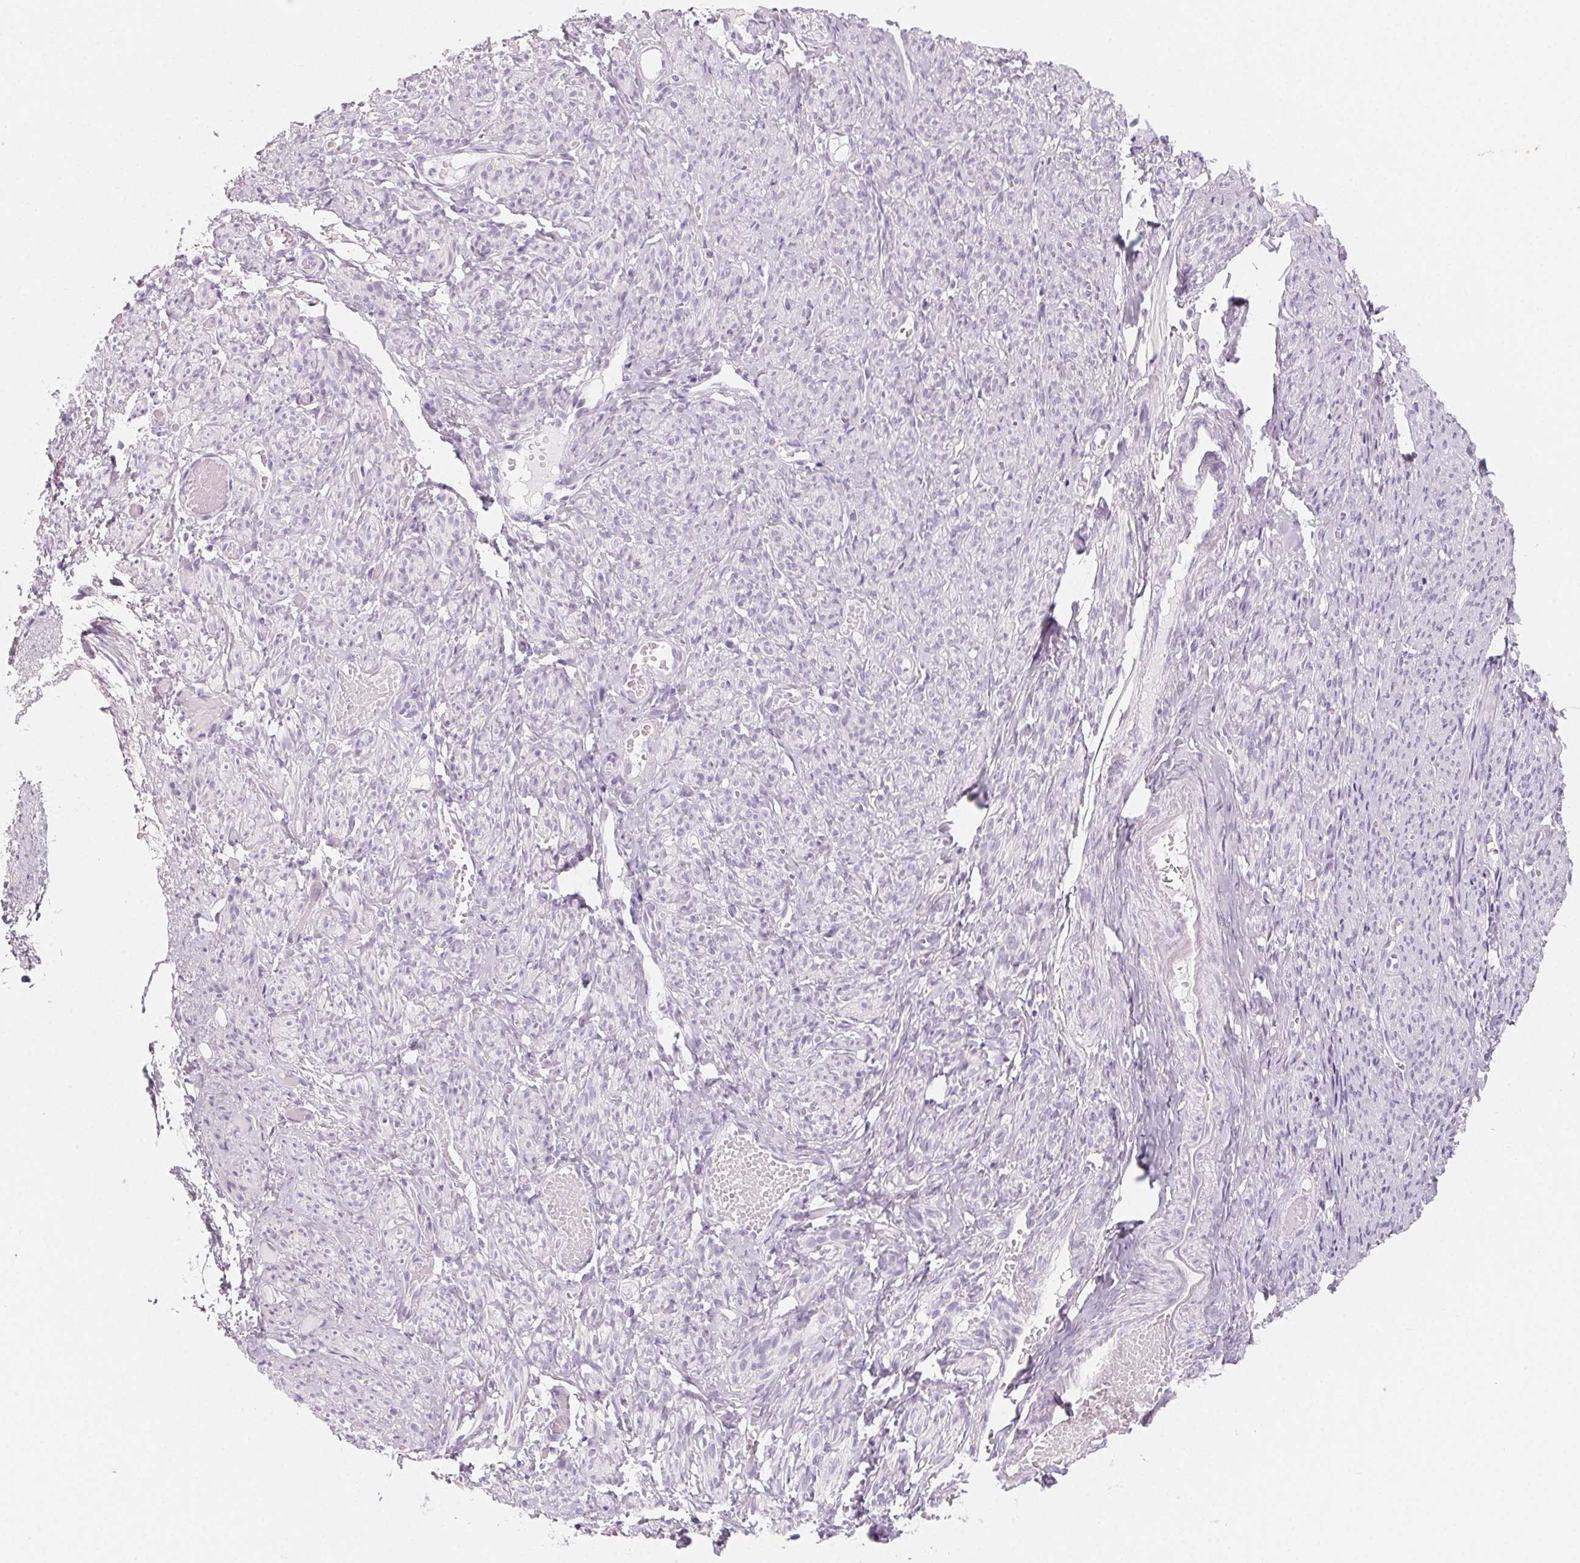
{"staining": {"intensity": "negative", "quantity": "none", "location": "none"}, "tissue": "smooth muscle", "cell_type": "Smooth muscle cells", "image_type": "normal", "snomed": [{"axis": "morphology", "description": "Normal tissue, NOS"}, {"axis": "topography", "description": "Smooth muscle"}], "caption": "This is an IHC image of unremarkable human smooth muscle. There is no positivity in smooth muscle cells.", "gene": "SH3GL2", "patient": {"sex": "female", "age": 65}}